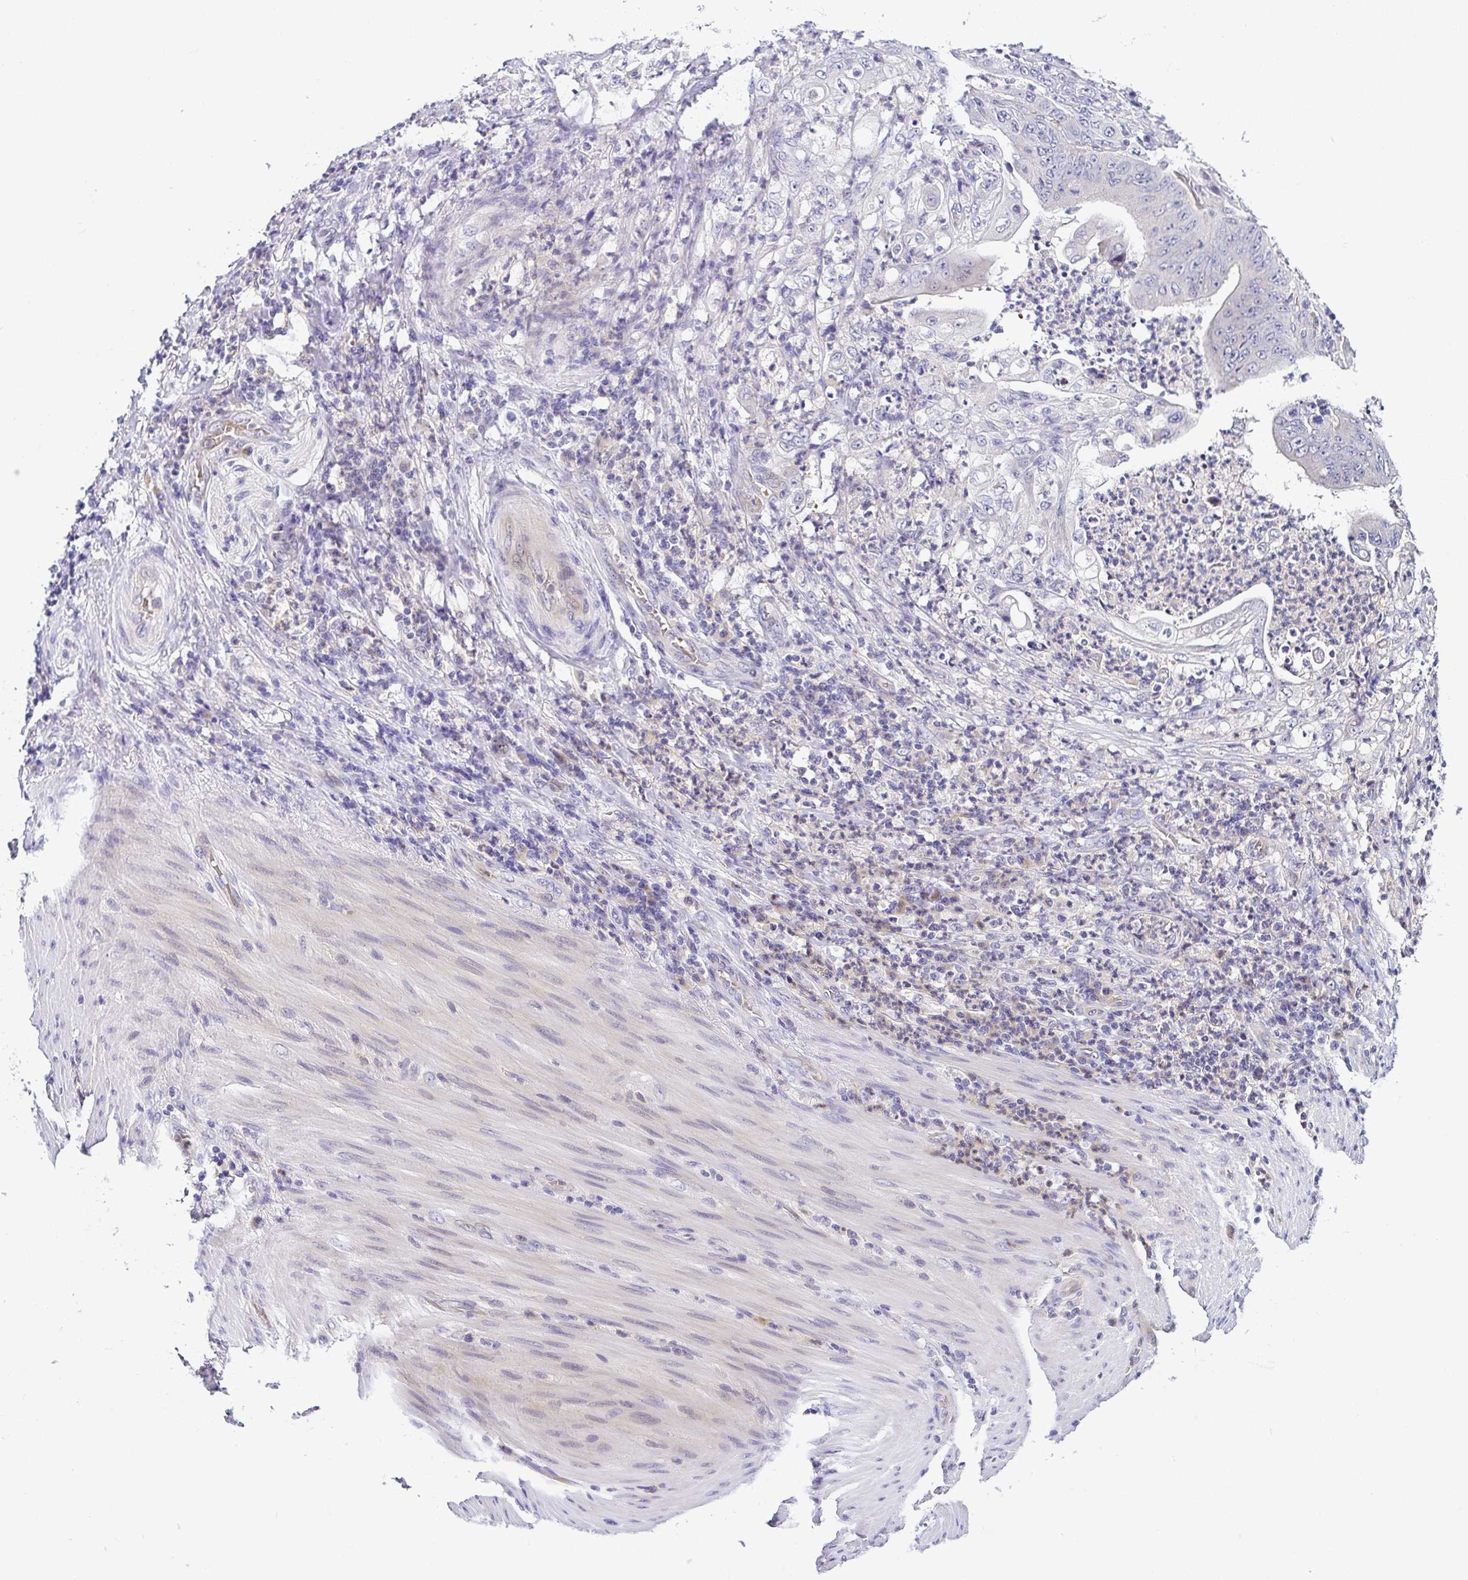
{"staining": {"intensity": "negative", "quantity": "none", "location": "none"}, "tissue": "stomach cancer", "cell_type": "Tumor cells", "image_type": "cancer", "snomed": [{"axis": "morphology", "description": "Adenocarcinoma, NOS"}, {"axis": "topography", "description": "Stomach"}], "caption": "This photomicrograph is of stomach adenocarcinoma stained with immunohistochemistry (IHC) to label a protein in brown with the nuclei are counter-stained blue. There is no expression in tumor cells. (DAB immunohistochemistry, high magnification).", "gene": "DEPDC5", "patient": {"sex": "female", "age": 73}}